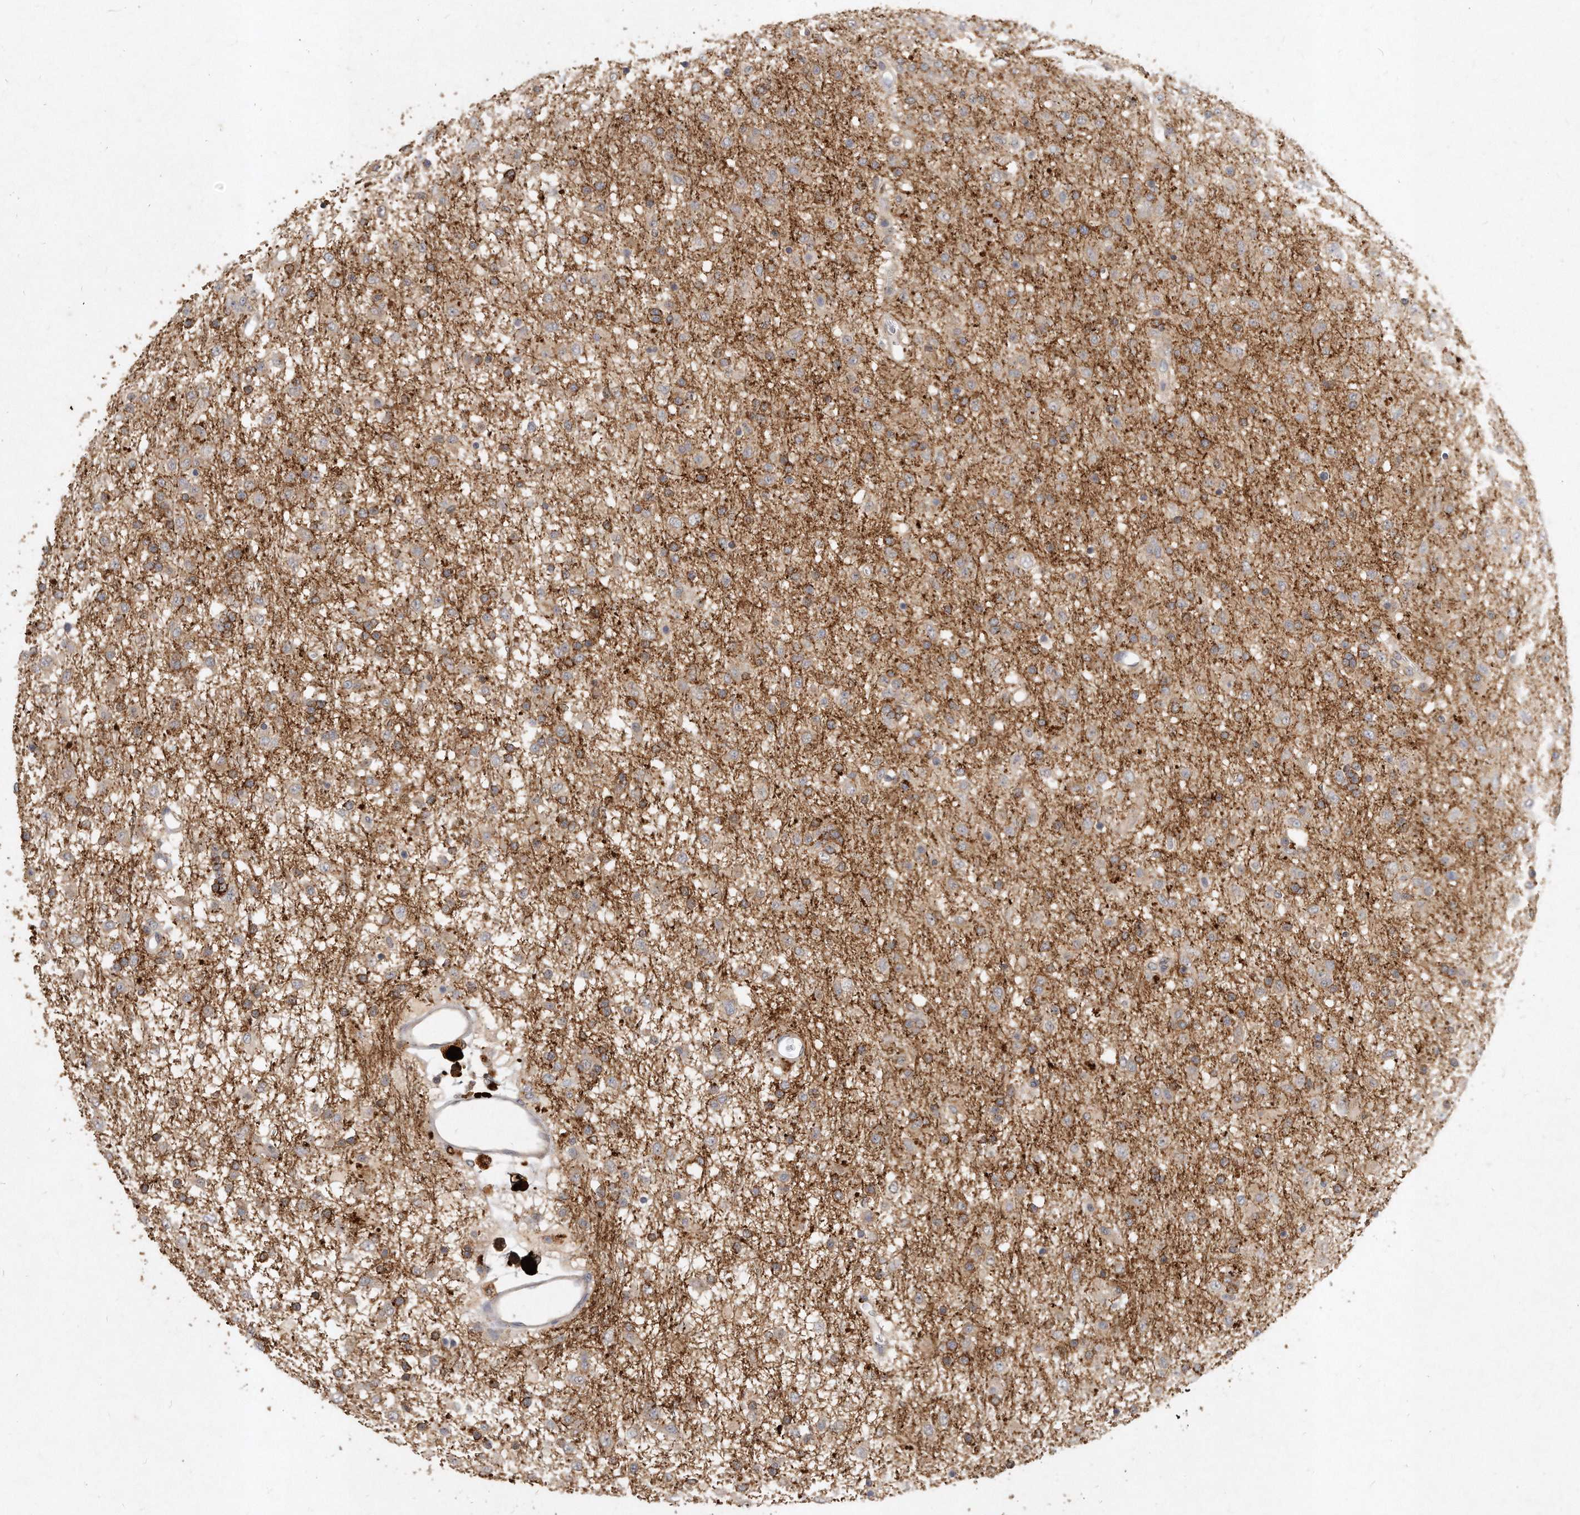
{"staining": {"intensity": "moderate", "quantity": ">75%", "location": "cytoplasmic/membranous"}, "tissue": "glioma", "cell_type": "Tumor cells", "image_type": "cancer", "snomed": [{"axis": "morphology", "description": "Glioma, malignant, Low grade"}, {"axis": "topography", "description": "Brain"}], "caption": "Malignant glioma (low-grade) stained with DAB (3,3'-diaminobenzidine) immunohistochemistry exhibits medium levels of moderate cytoplasmic/membranous expression in approximately >75% of tumor cells.", "gene": "LGALS8", "patient": {"sex": "male", "age": 65}}